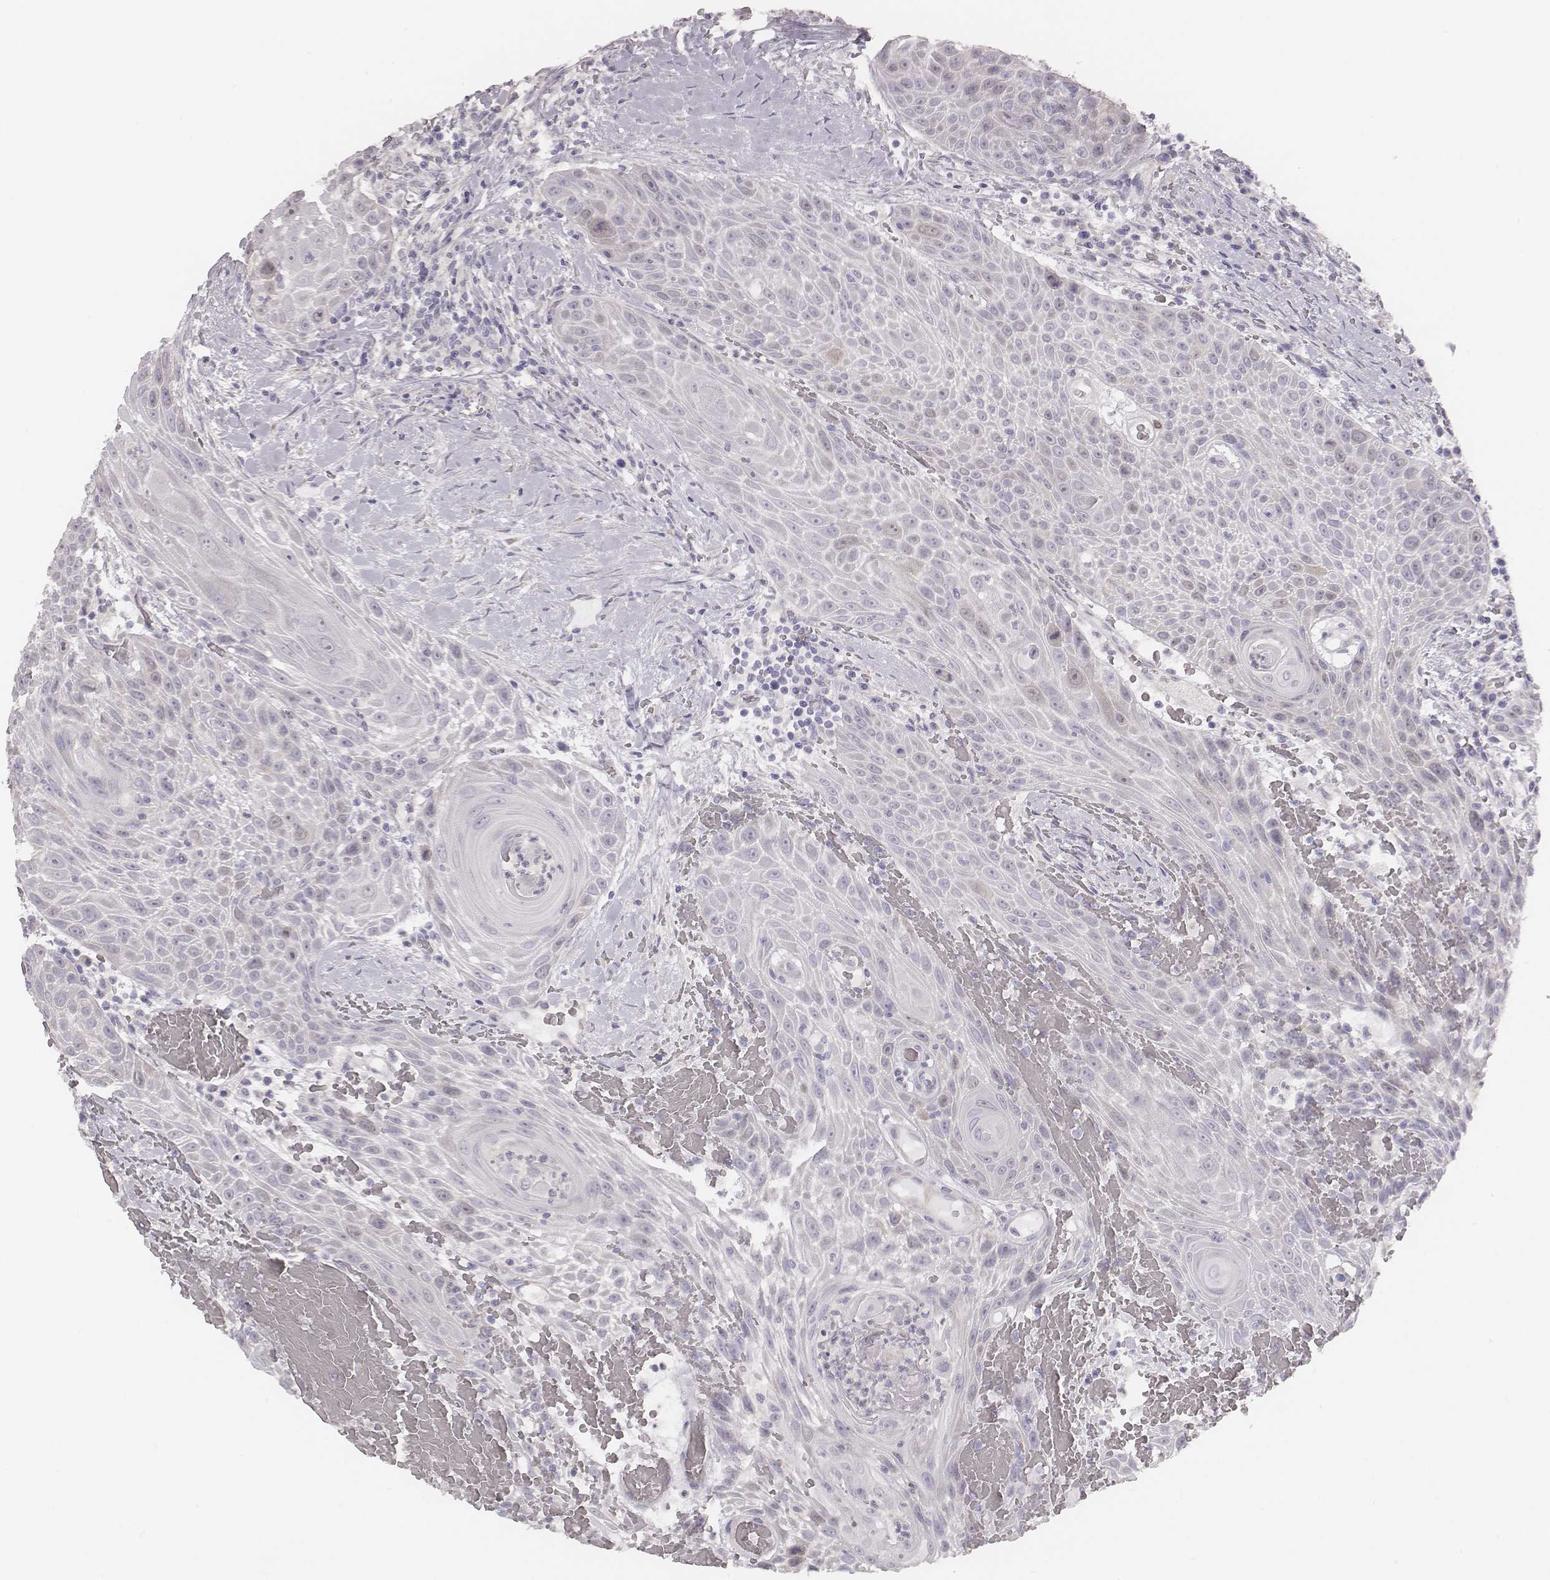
{"staining": {"intensity": "negative", "quantity": "none", "location": "none"}, "tissue": "head and neck cancer", "cell_type": "Tumor cells", "image_type": "cancer", "snomed": [{"axis": "morphology", "description": "Squamous cell carcinoma, NOS"}, {"axis": "topography", "description": "Head-Neck"}], "caption": "DAB (3,3'-diaminobenzidine) immunohistochemical staining of head and neck squamous cell carcinoma displays no significant staining in tumor cells.", "gene": "PBK", "patient": {"sex": "male", "age": 69}}